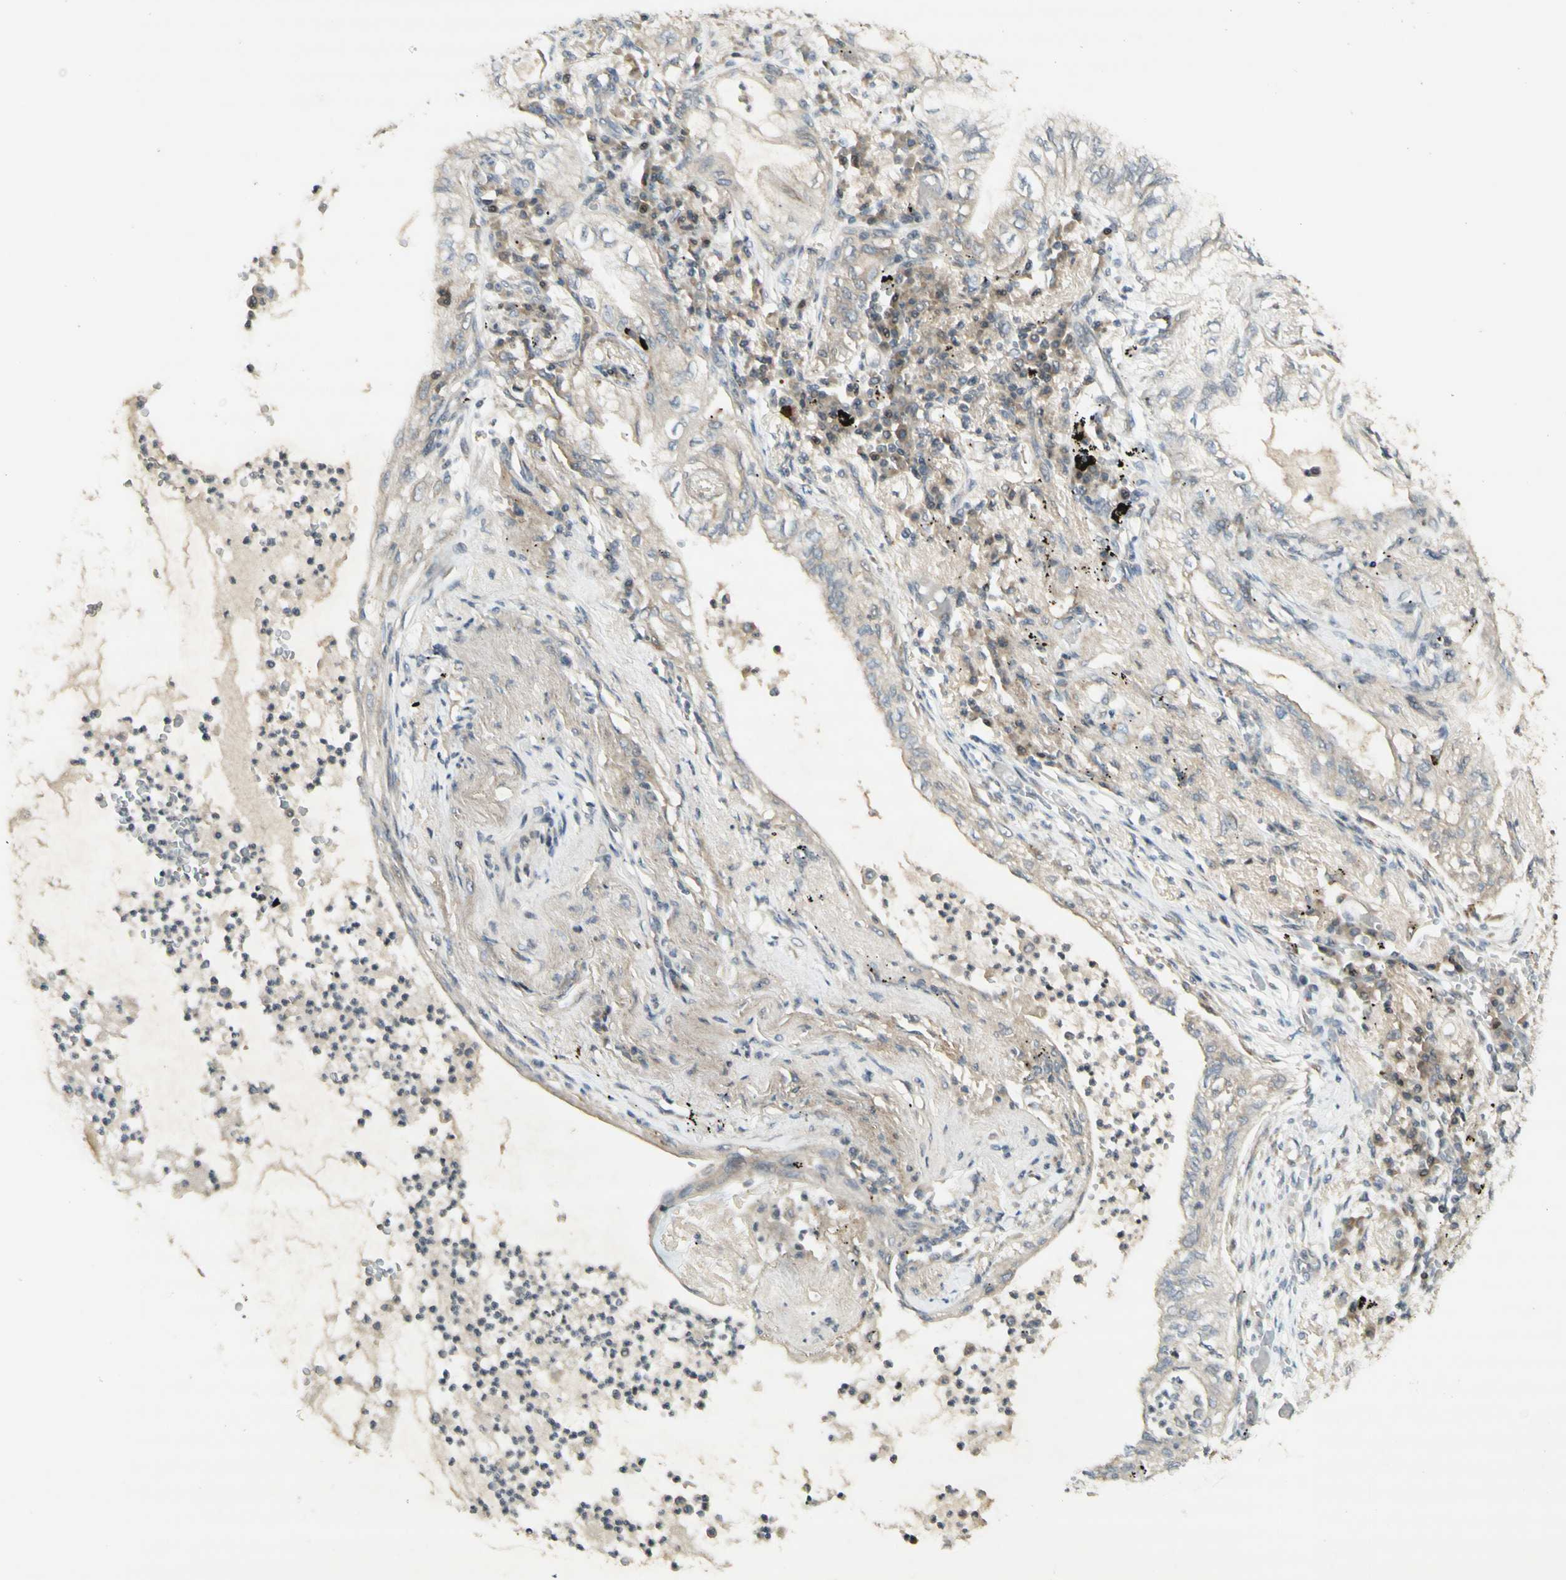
{"staining": {"intensity": "weak", "quantity": "<25%", "location": "cytoplasmic/membranous"}, "tissue": "lung cancer", "cell_type": "Tumor cells", "image_type": "cancer", "snomed": [{"axis": "morphology", "description": "Normal tissue, NOS"}, {"axis": "morphology", "description": "Adenocarcinoma, NOS"}, {"axis": "topography", "description": "Bronchus"}, {"axis": "topography", "description": "Lung"}], "caption": "A high-resolution photomicrograph shows immunohistochemistry (IHC) staining of lung cancer, which reveals no significant positivity in tumor cells.", "gene": "ETF1", "patient": {"sex": "female", "age": 70}}